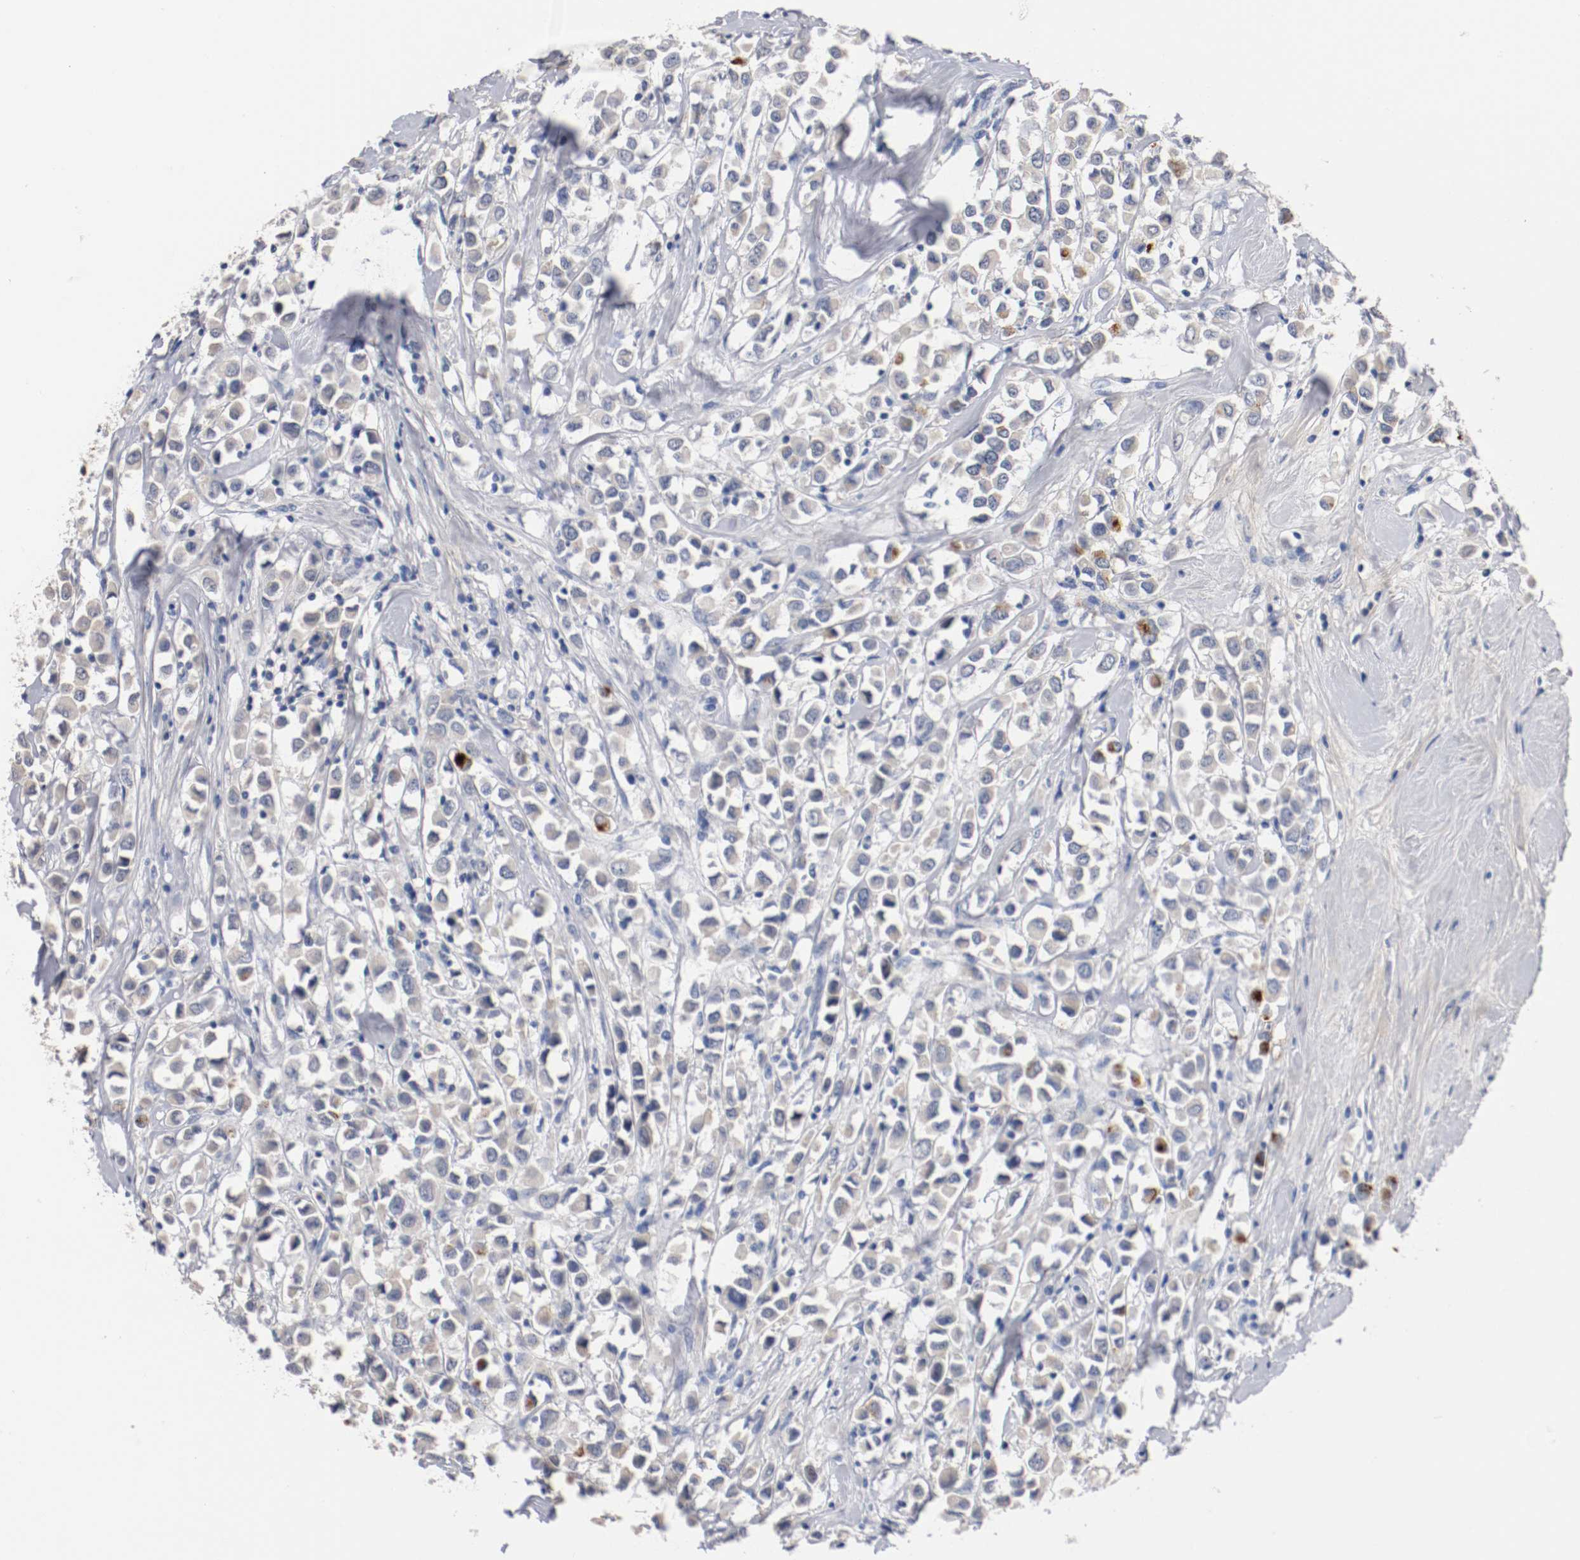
{"staining": {"intensity": "weak", "quantity": ">75%", "location": "cytoplasmic/membranous"}, "tissue": "breast cancer", "cell_type": "Tumor cells", "image_type": "cancer", "snomed": [{"axis": "morphology", "description": "Duct carcinoma"}, {"axis": "topography", "description": "Breast"}], "caption": "A photomicrograph showing weak cytoplasmic/membranous expression in about >75% of tumor cells in breast cancer (infiltrating ductal carcinoma), as visualized by brown immunohistochemical staining.", "gene": "TNC", "patient": {"sex": "female", "age": 61}}